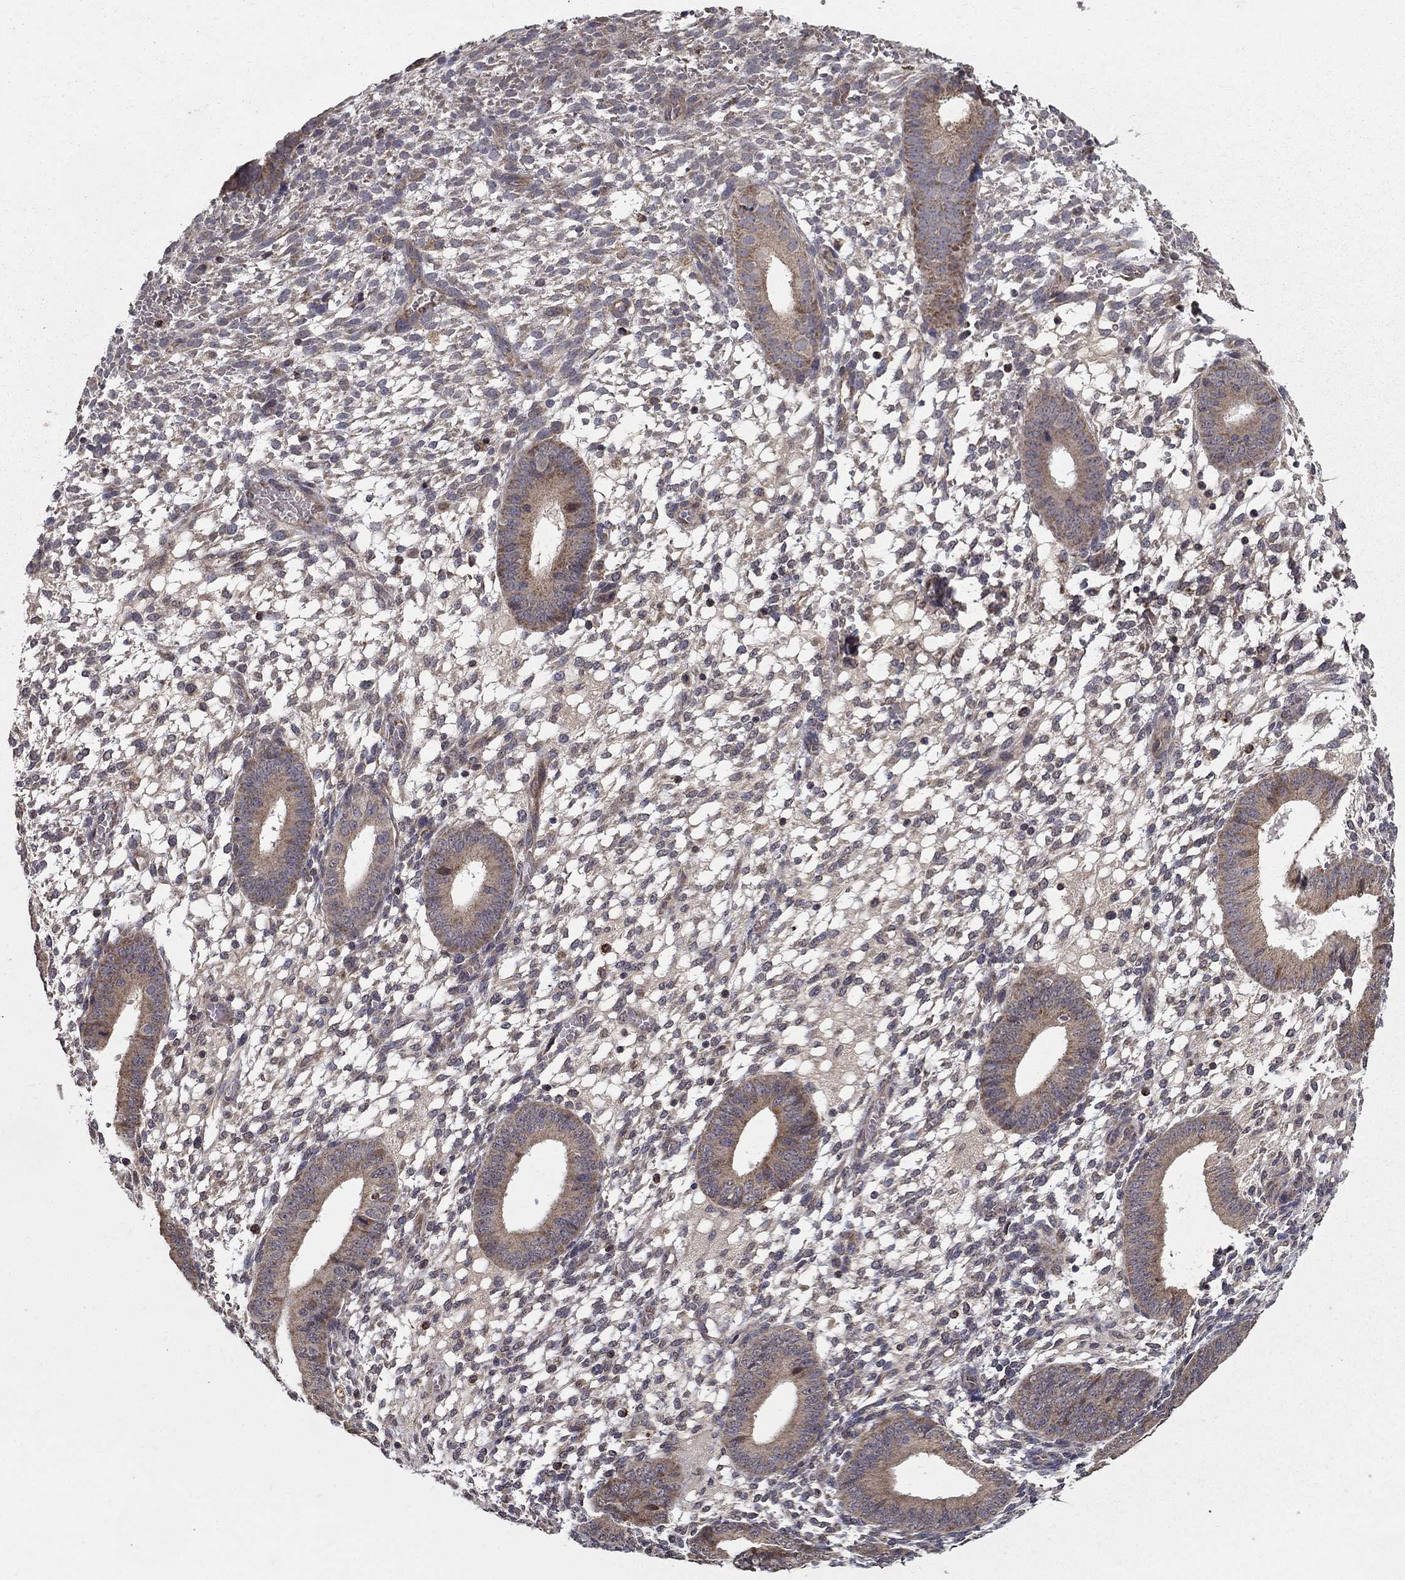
{"staining": {"intensity": "negative", "quantity": "none", "location": "none"}, "tissue": "endometrium", "cell_type": "Cells in endometrial stroma", "image_type": "normal", "snomed": [{"axis": "morphology", "description": "Normal tissue, NOS"}, {"axis": "topography", "description": "Endometrium"}], "caption": "This is an immunohistochemistry (IHC) micrograph of unremarkable human endometrium. There is no positivity in cells in endometrial stroma.", "gene": "SLC2A13", "patient": {"sex": "female", "age": 39}}